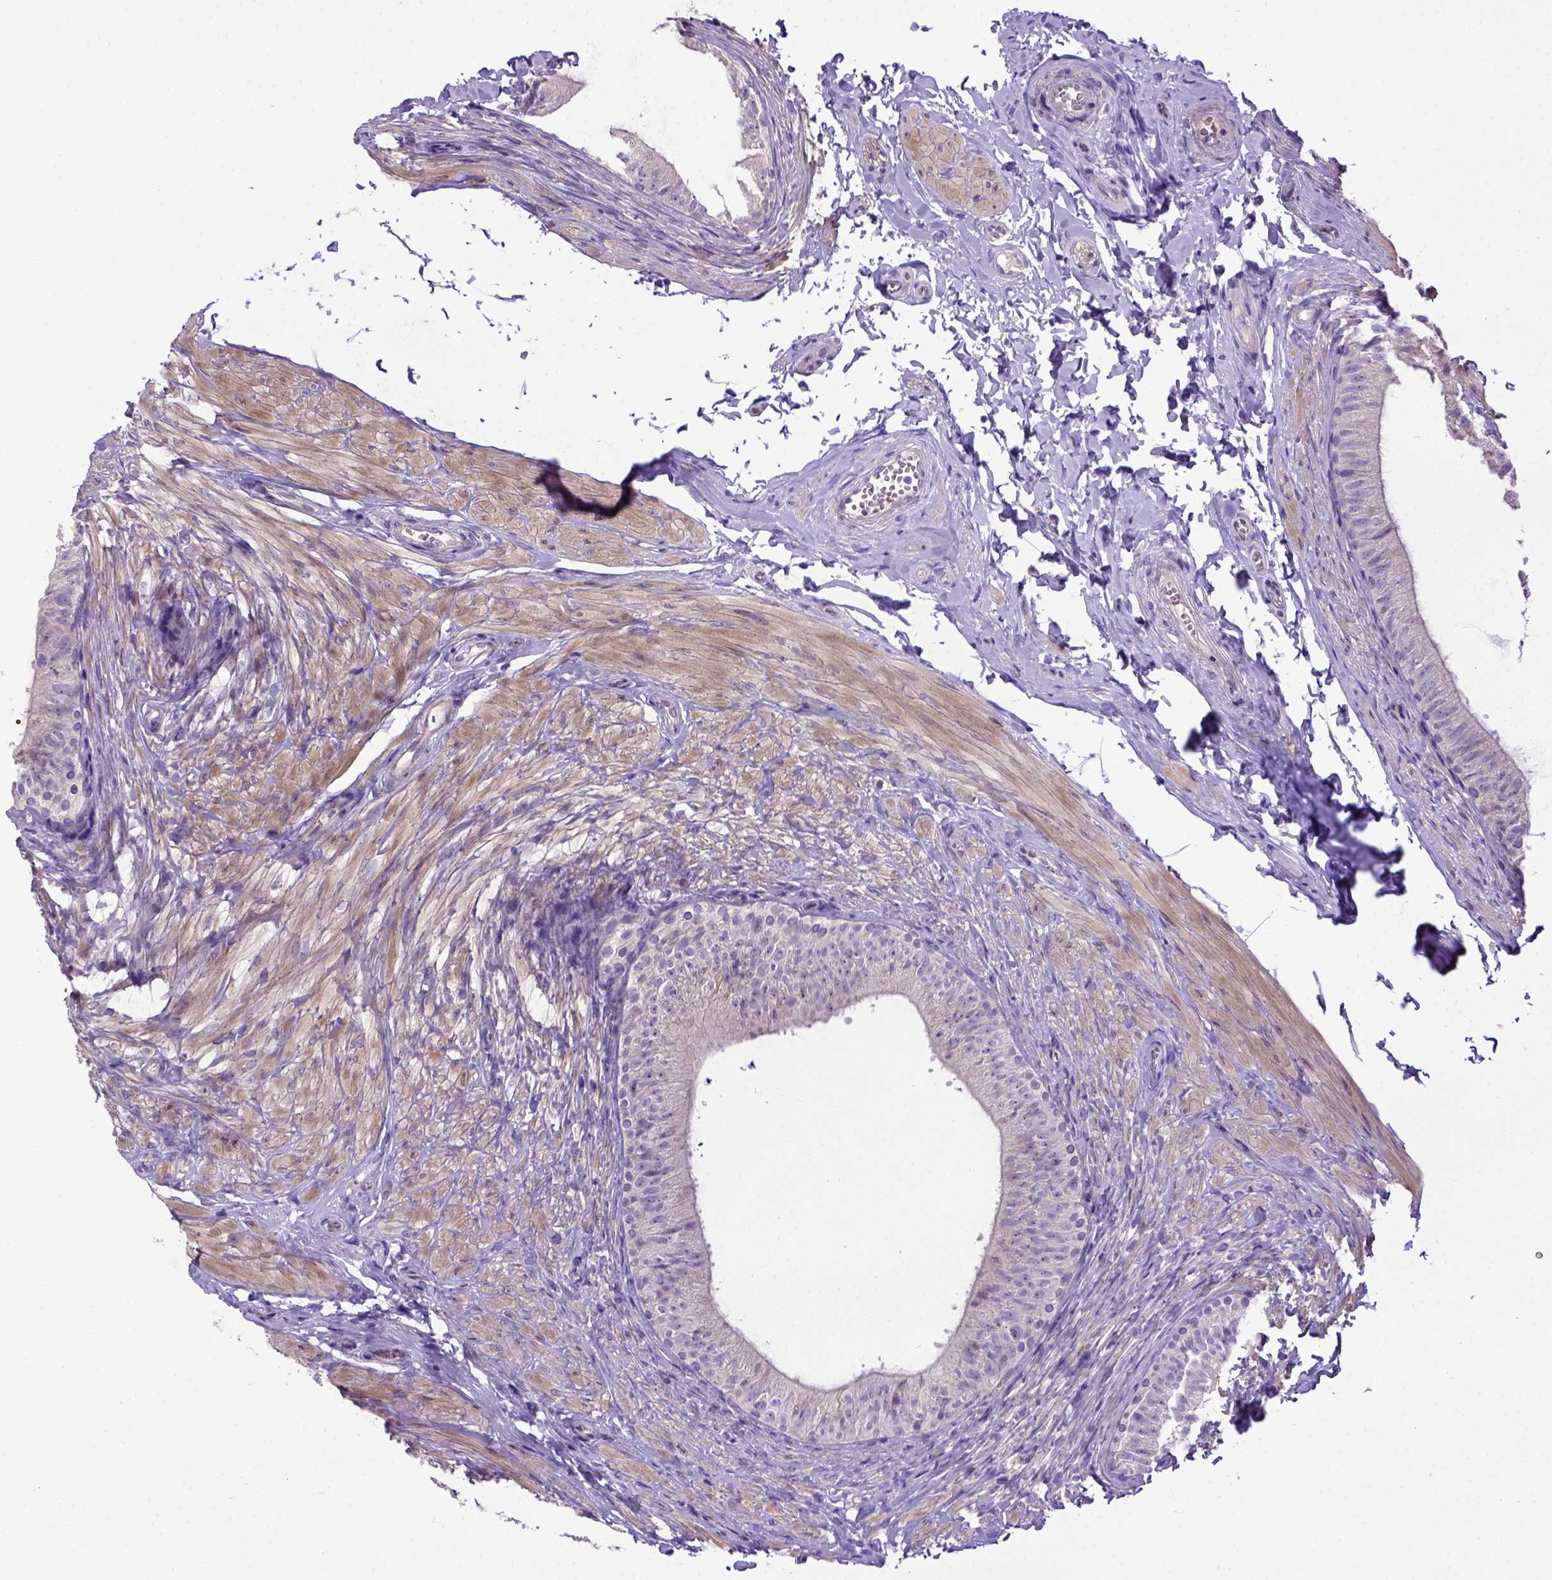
{"staining": {"intensity": "negative", "quantity": "none", "location": "none"}, "tissue": "epididymis", "cell_type": "Glandular cells", "image_type": "normal", "snomed": [{"axis": "morphology", "description": "Normal tissue, NOS"}, {"axis": "topography", "description": "Epididymis, spermatic cord, NOS"}, {"axis": "topography", "description": "Epididymis"}, {"axis": "topography", "description": "Peripheral nerve tissue"}], "caption": "The photomicrograph exhibits no significant expression in glandular cells of epididymis.", "gene": "ADAM12", "patient": {"sex": "male", "age": 29}}